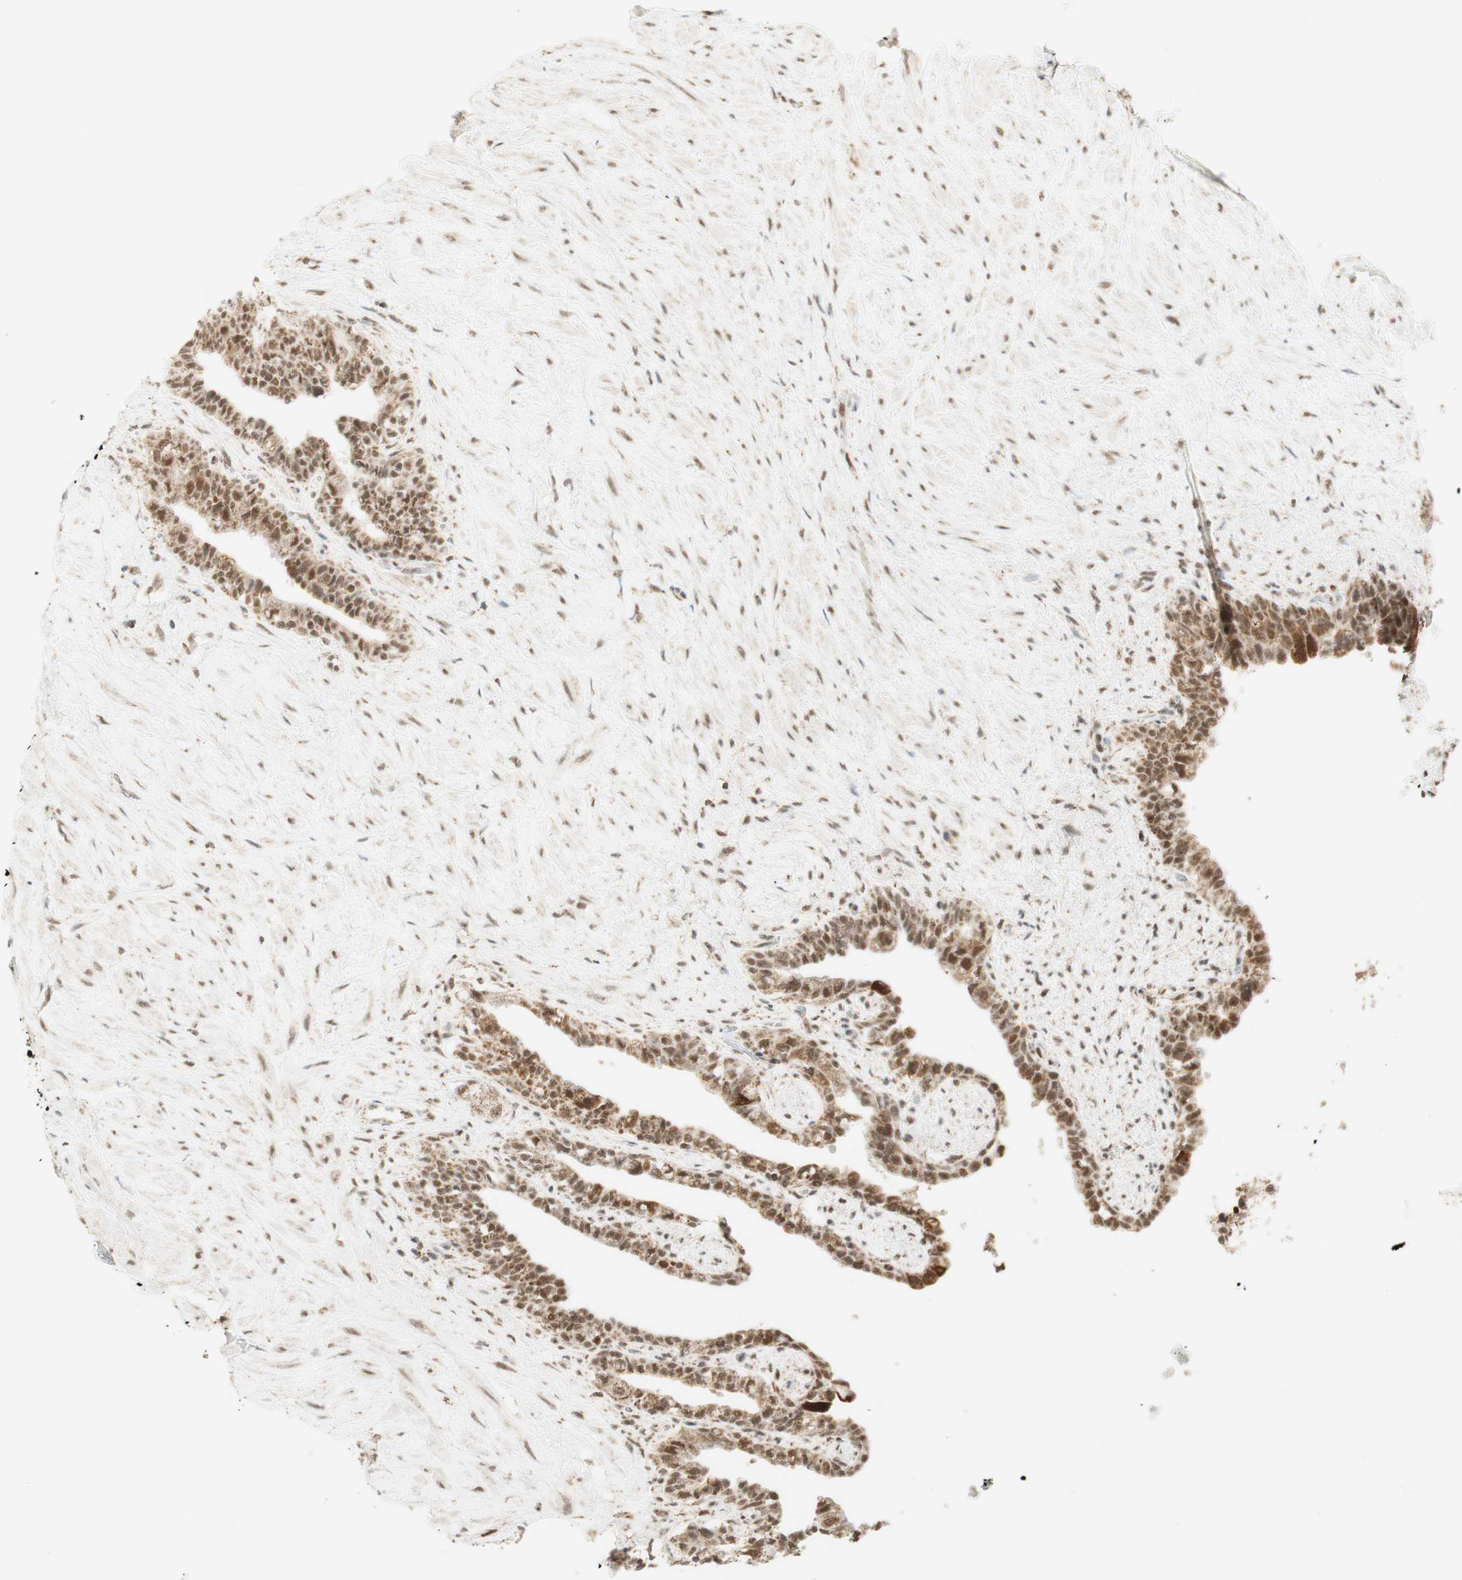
{"staining": {"intensity": "moderate", "quantity": ">75%", "location": "nuclear"}, "tissue": "seminal vesicle", "cell_type": "Glandular cells", "image_type": "normal", "snomed": [{"axis": "morphology", "description": "Normal tissue, NOS"}, {"axis": "topography", "description": "Seminal veicle"}], "caption": "Immunohistochemistry (IHC) (DAB) staining of benign human seminal vesicle exhibits moderate nuclear protein staining in about >75% of glandular cells. Using DAB (3,3'-diaminobenzidine) (brown) and hematoxylin (blue) stains, captured at high magnification using brightfield microscopy.", "gene": "ZNF782", "patient": {"sex": "male", "age": 63}}